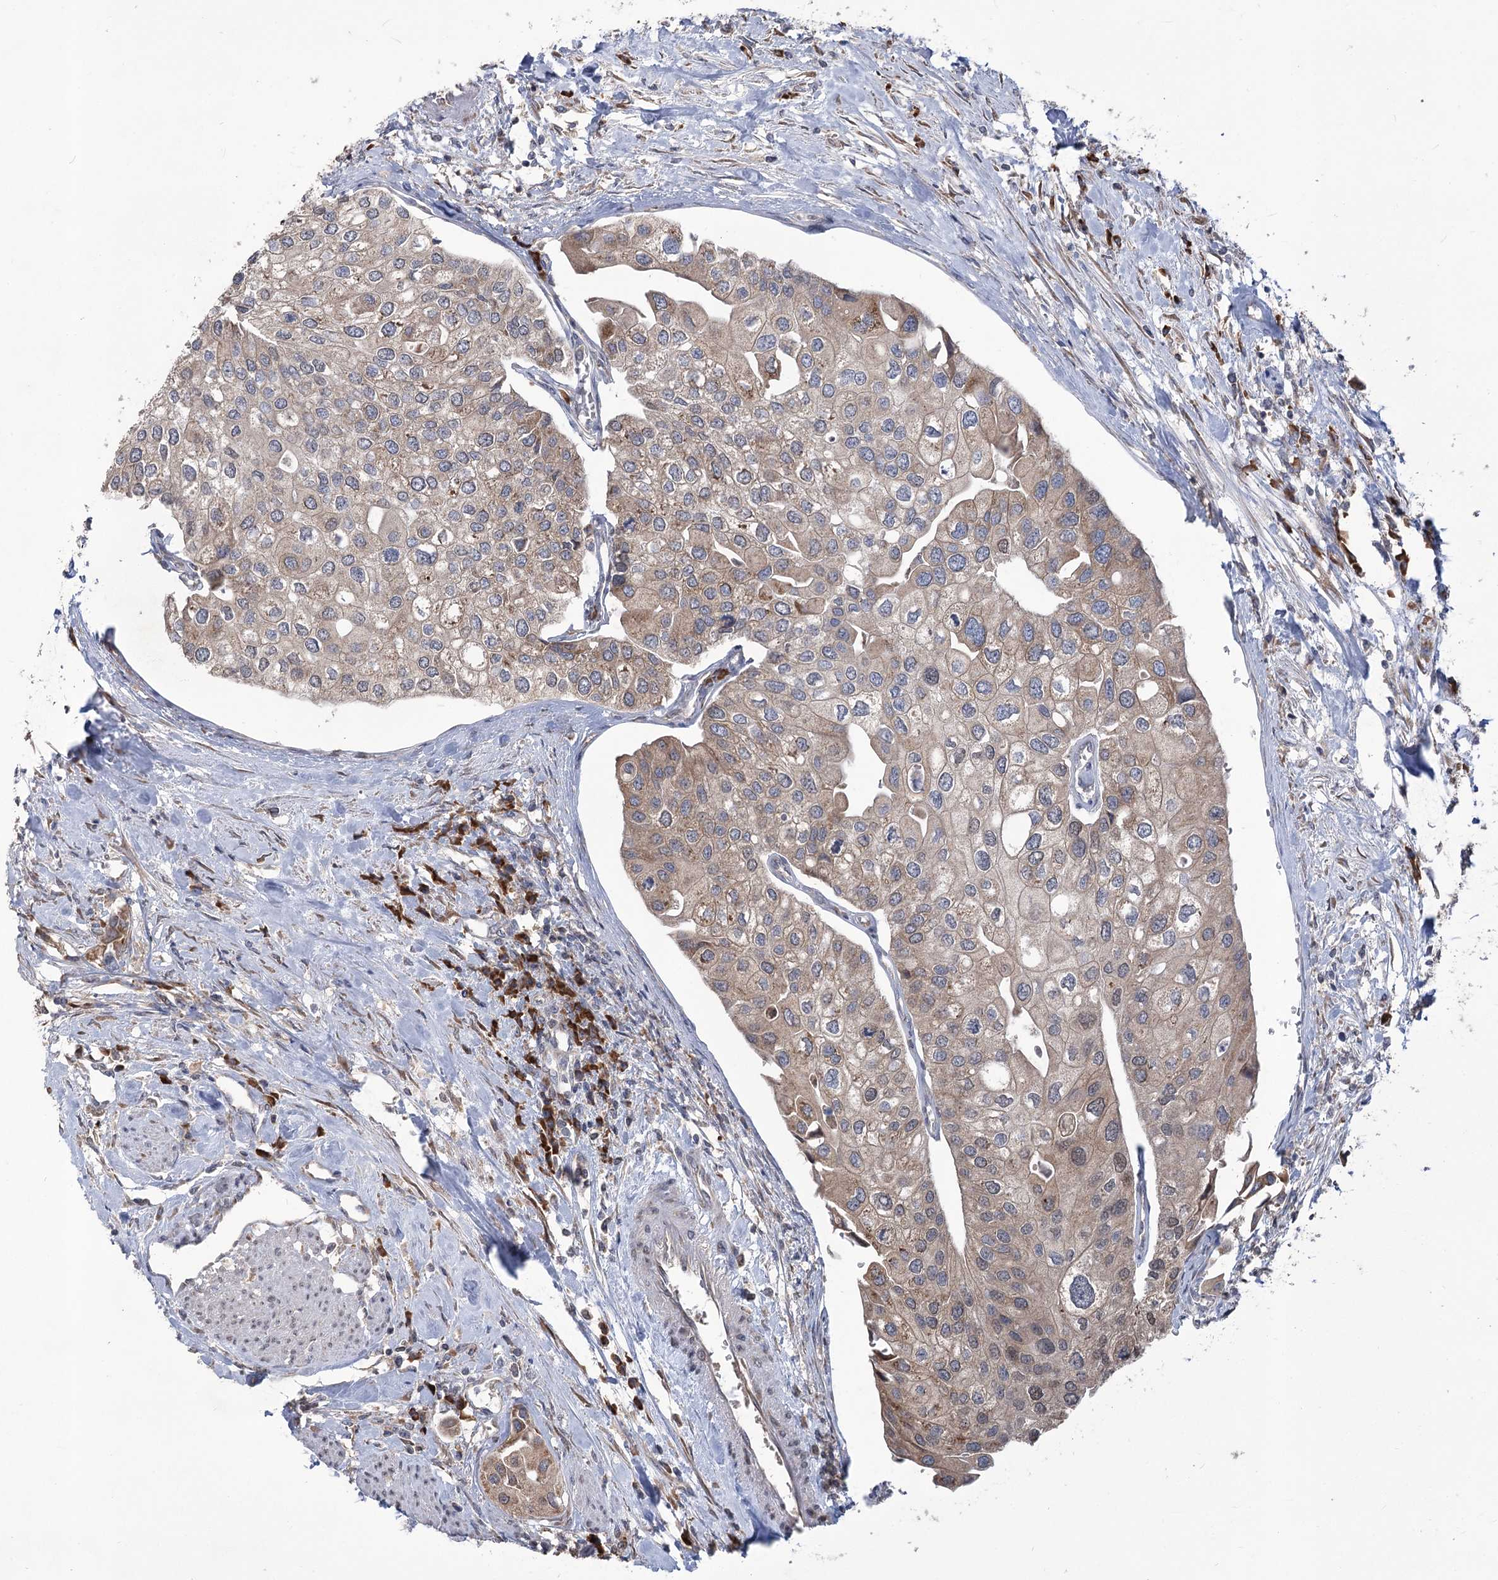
{"staining": {"intensity": "weak", "quantity": "25%-75%", "location": "cytoplasmic/membranous"}, "tissue": "urothelial cancer", "cell_type": "Tumor cells", "image_type": "cancer", "snomed": [{"axis": "morphology", "description": "Urothelial carcinoma, High grade"}, {"axis": "topography", "description": "Urinary bladder"}], "caption": "Immunohistochemistry histopathology image of human urothelial cancer stained for a protein (brown), which shows low levels of weak cytoplasmic/membranous staining in approximately 25%-75% of tumor cells.", "gene": "STT3B", "patient": {"sex": "male", "age": 64}}